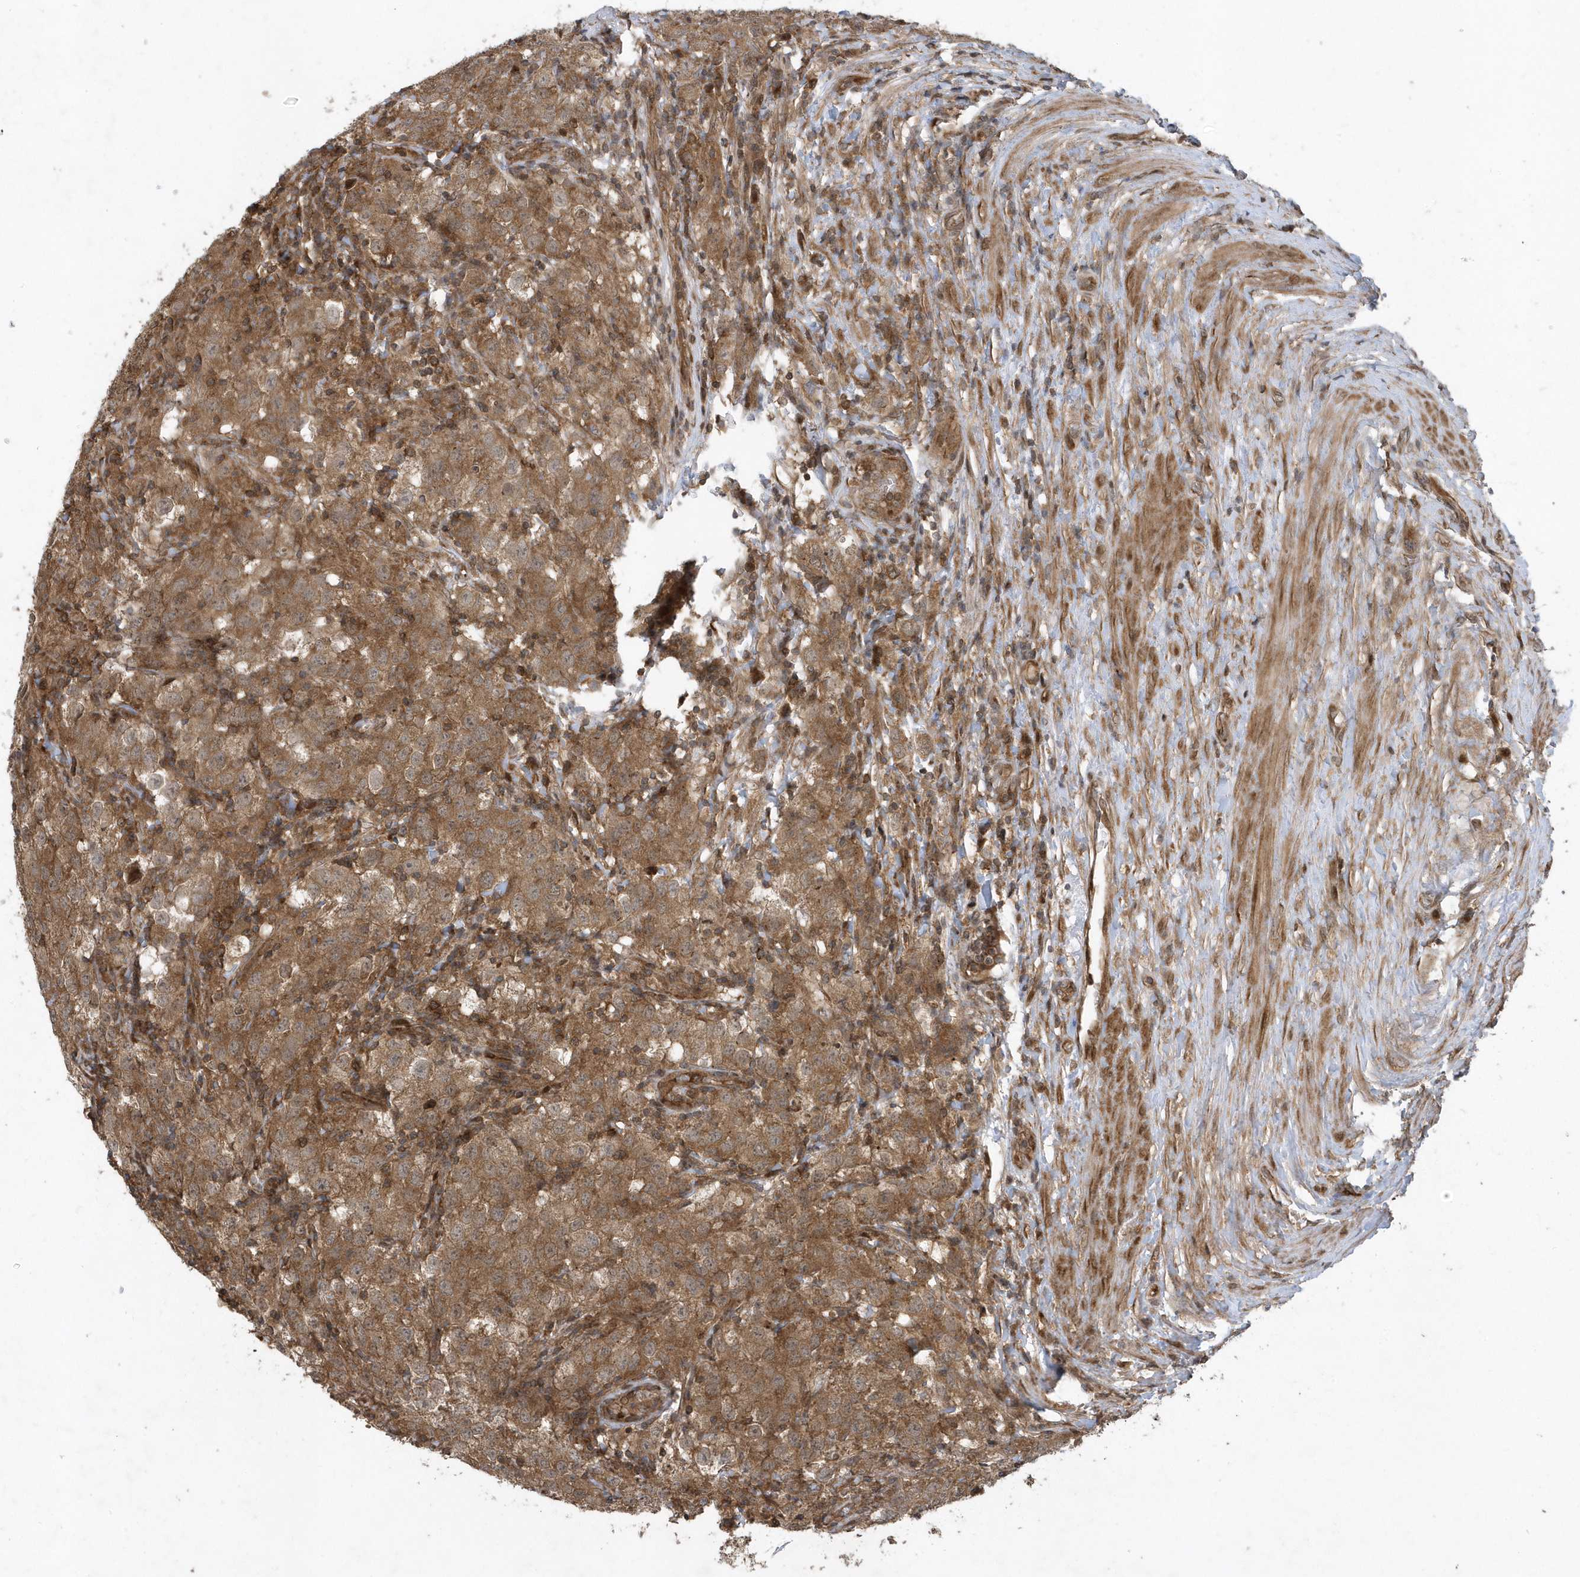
{"staining": {"intensity": "moderate", "quantity": ">75%", "location": "cytoplasmic/membranous"}, "tissue": "testis cancer", "cell_type": "Tumor cells", "image_type": "cancer", "snomed": [{"axis": "morphology", "description": "Seminoma, NOS"}, {"axis": "morphology", "description": "Carcinoma, Embryonal, NOS"}, {"axis": "topography", "description": "Testis"}], "caption": "Testis cancer (embryonal carcinoma) tissue shows moderate cytoplasmic/membranous expression in about >75% of tumor cells, visualized by immunohistochemistry. The staining was performed using DAB (3,3'-diaminobenzidine), with brown indicating positive protein expression. Nuclei are stained blue with hematoxylin.", "gene": "STAMBP", "patient": {"sex": "male", "age": 43}}